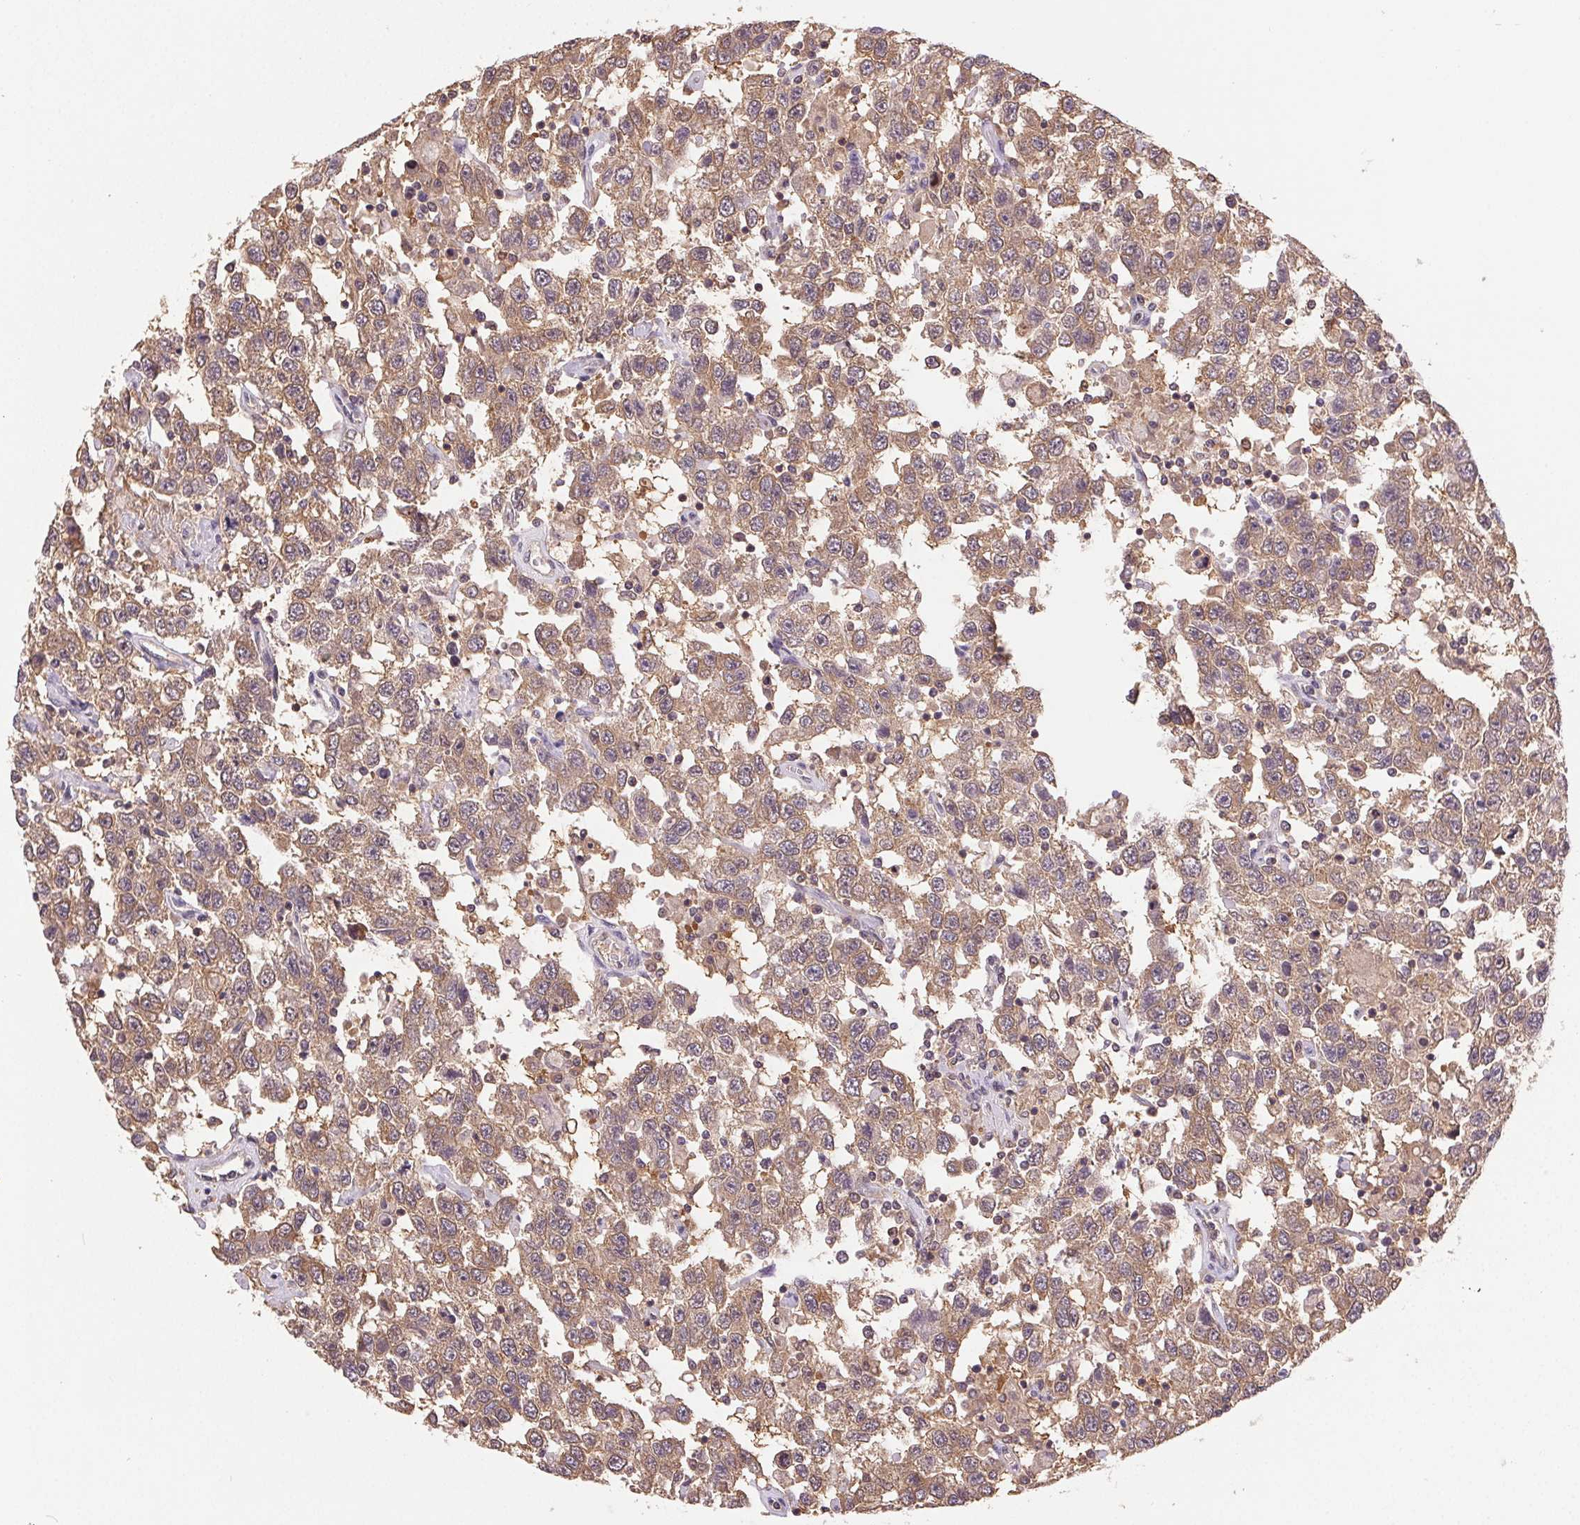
{"staining": {"intensity": "moderate", "quantity": ">75%", "location": "cytoplasmic/membranous"}, "tissue": "testis cancer", "cell_type": "Tumor cells", "image_type": "cancer", "snomed": [{"axis": "morphology", "description": "Seminoma, NOS"}, {"axis": "topography", "description": "Testis"}], "caption": "A brown stain highlights moderate cytoplasmic/membranous positivity of a protein in testis cancer tumor cells.", "gene": "GDI2", "patient": {"sex": "male", "age": 41}}